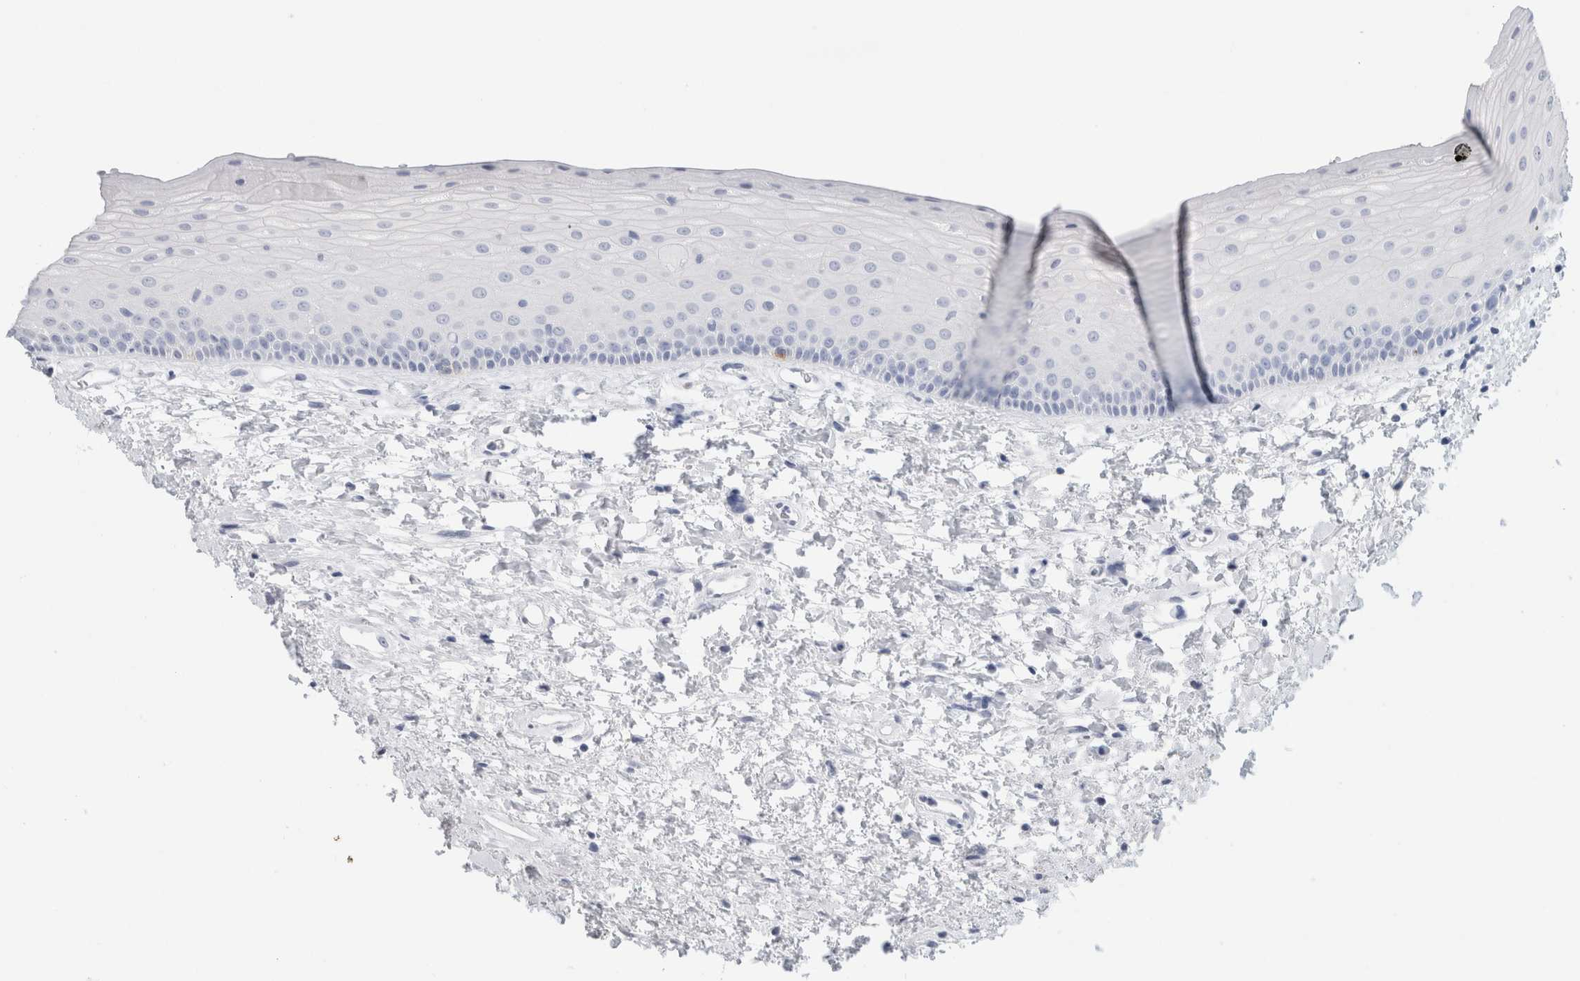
{"staining": {"intensity": "negative", "quantity": "none", "location": "none"}, "tissue": "oral mucosa", "cell_type": "Squamous epithelial cells", "image_type": "normal", "snomed": [{"axis": "morphology", "description": "Normal tissue, NOS"}, {"axis": "topography", "description": "Oral tissue"}], "caption": "Immunohistochemistry of benign human oral mucosa reveals no expression in squamous epithelial cells. (Stains: DAB (3,3'-diaminobenzidine) immunohistochemistry (IHC) with hematoxylin counter stain, Microscopy: brightfield microscopy at high magnification).", "gene": "BCAN", "patient": {"sex": "female", "age": 76}}